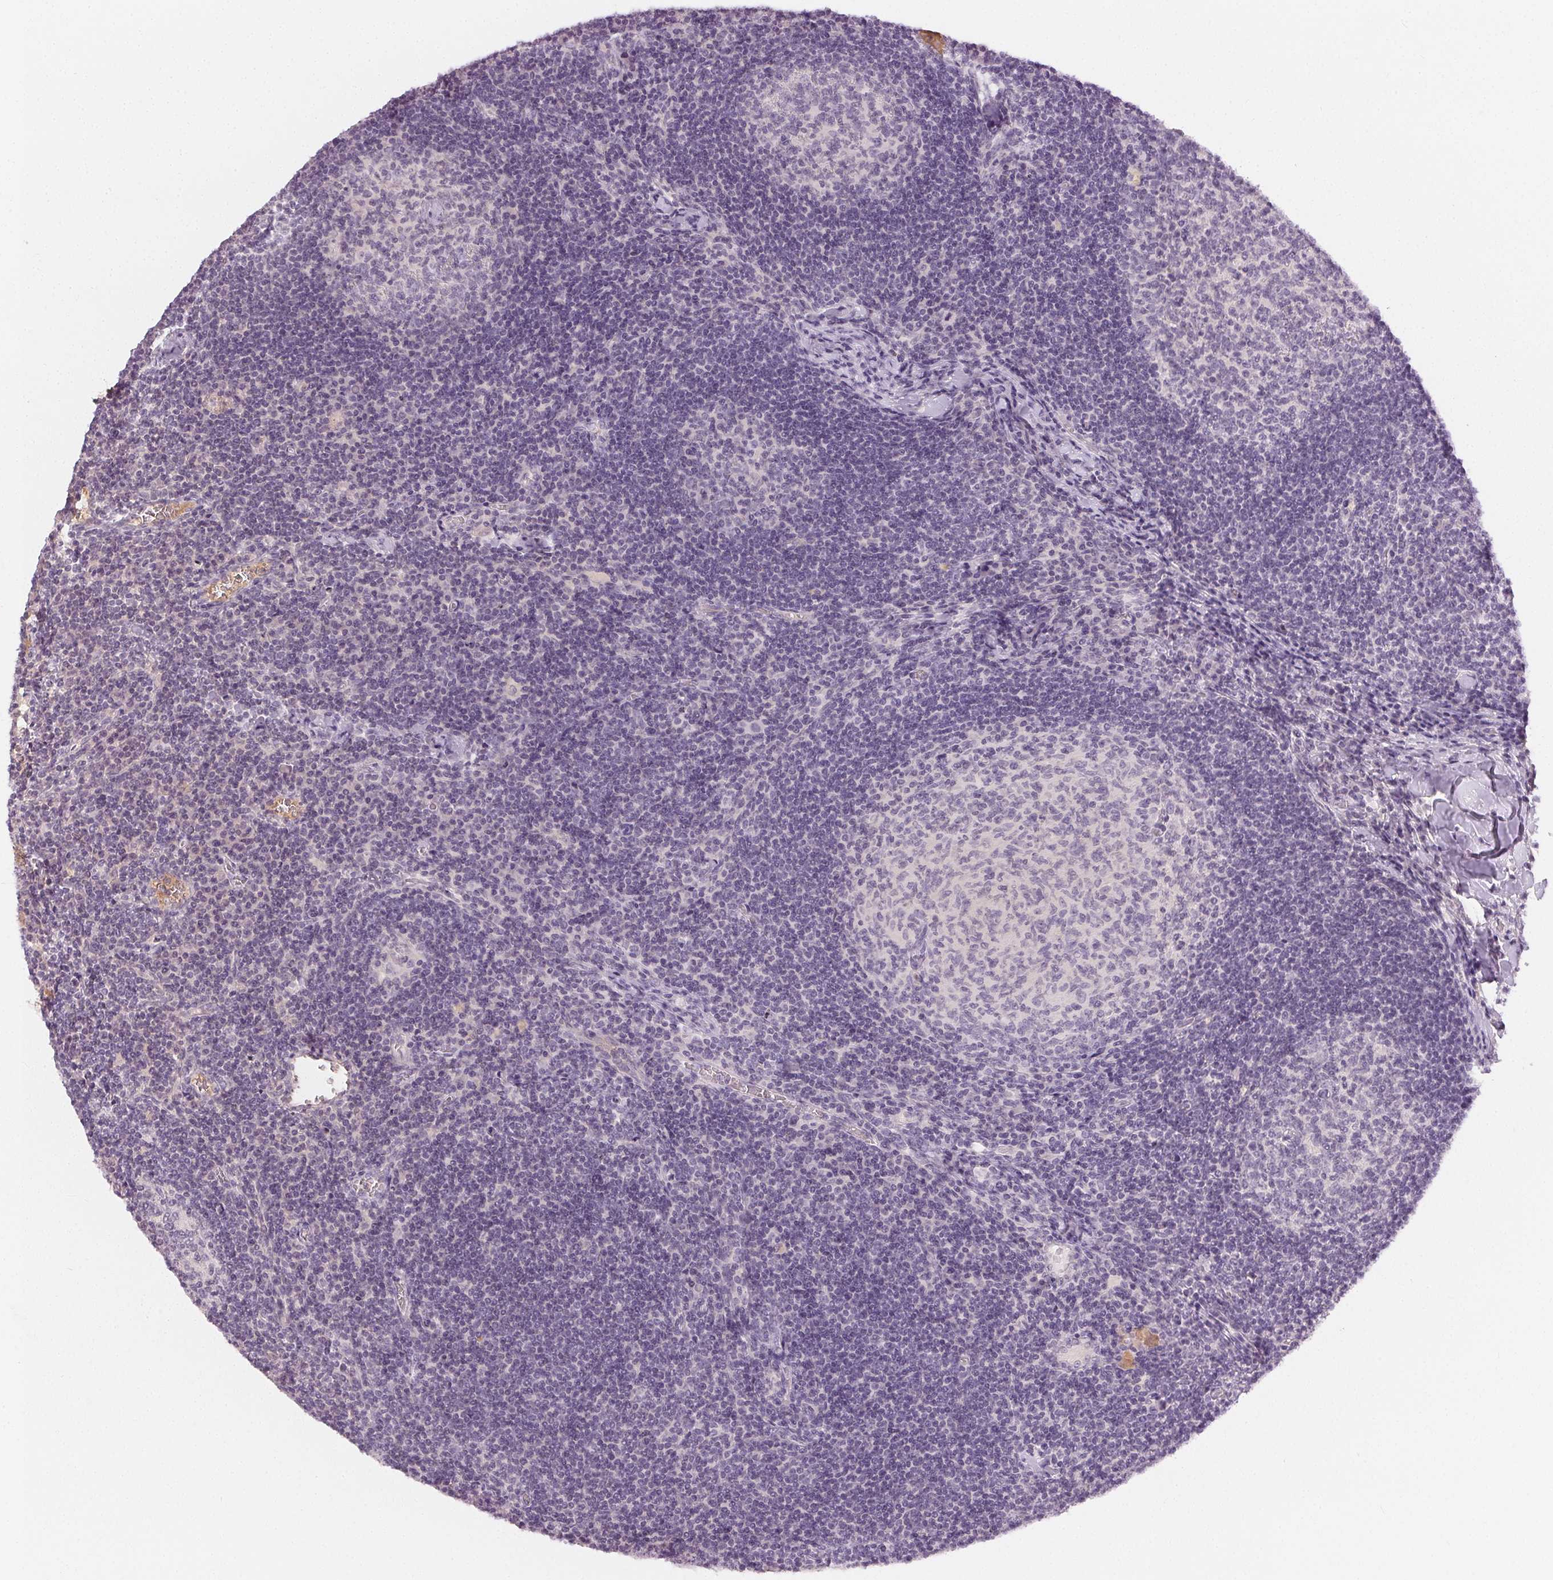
{"staining": {"intensity": "negative", "quantity": "none", "location": "none"}, "tissue": "lymph node", "cell_type": "Germinal center cells", "image_type": "normal", "snomed": [{"axis": "morphology", "description": "Normal tissue, NOS"}, {"axis": "topography", "description": "Lymph node"}], "caption": "This histopathology image is of unremarkable lymph node stained with immunohistochemistry to label a protein in brown with the nuclei are counter-stained blue. There is no positivity in germinal center cells.", "gene": "AFM", "patient": {"sex": "male", "age": 67}}